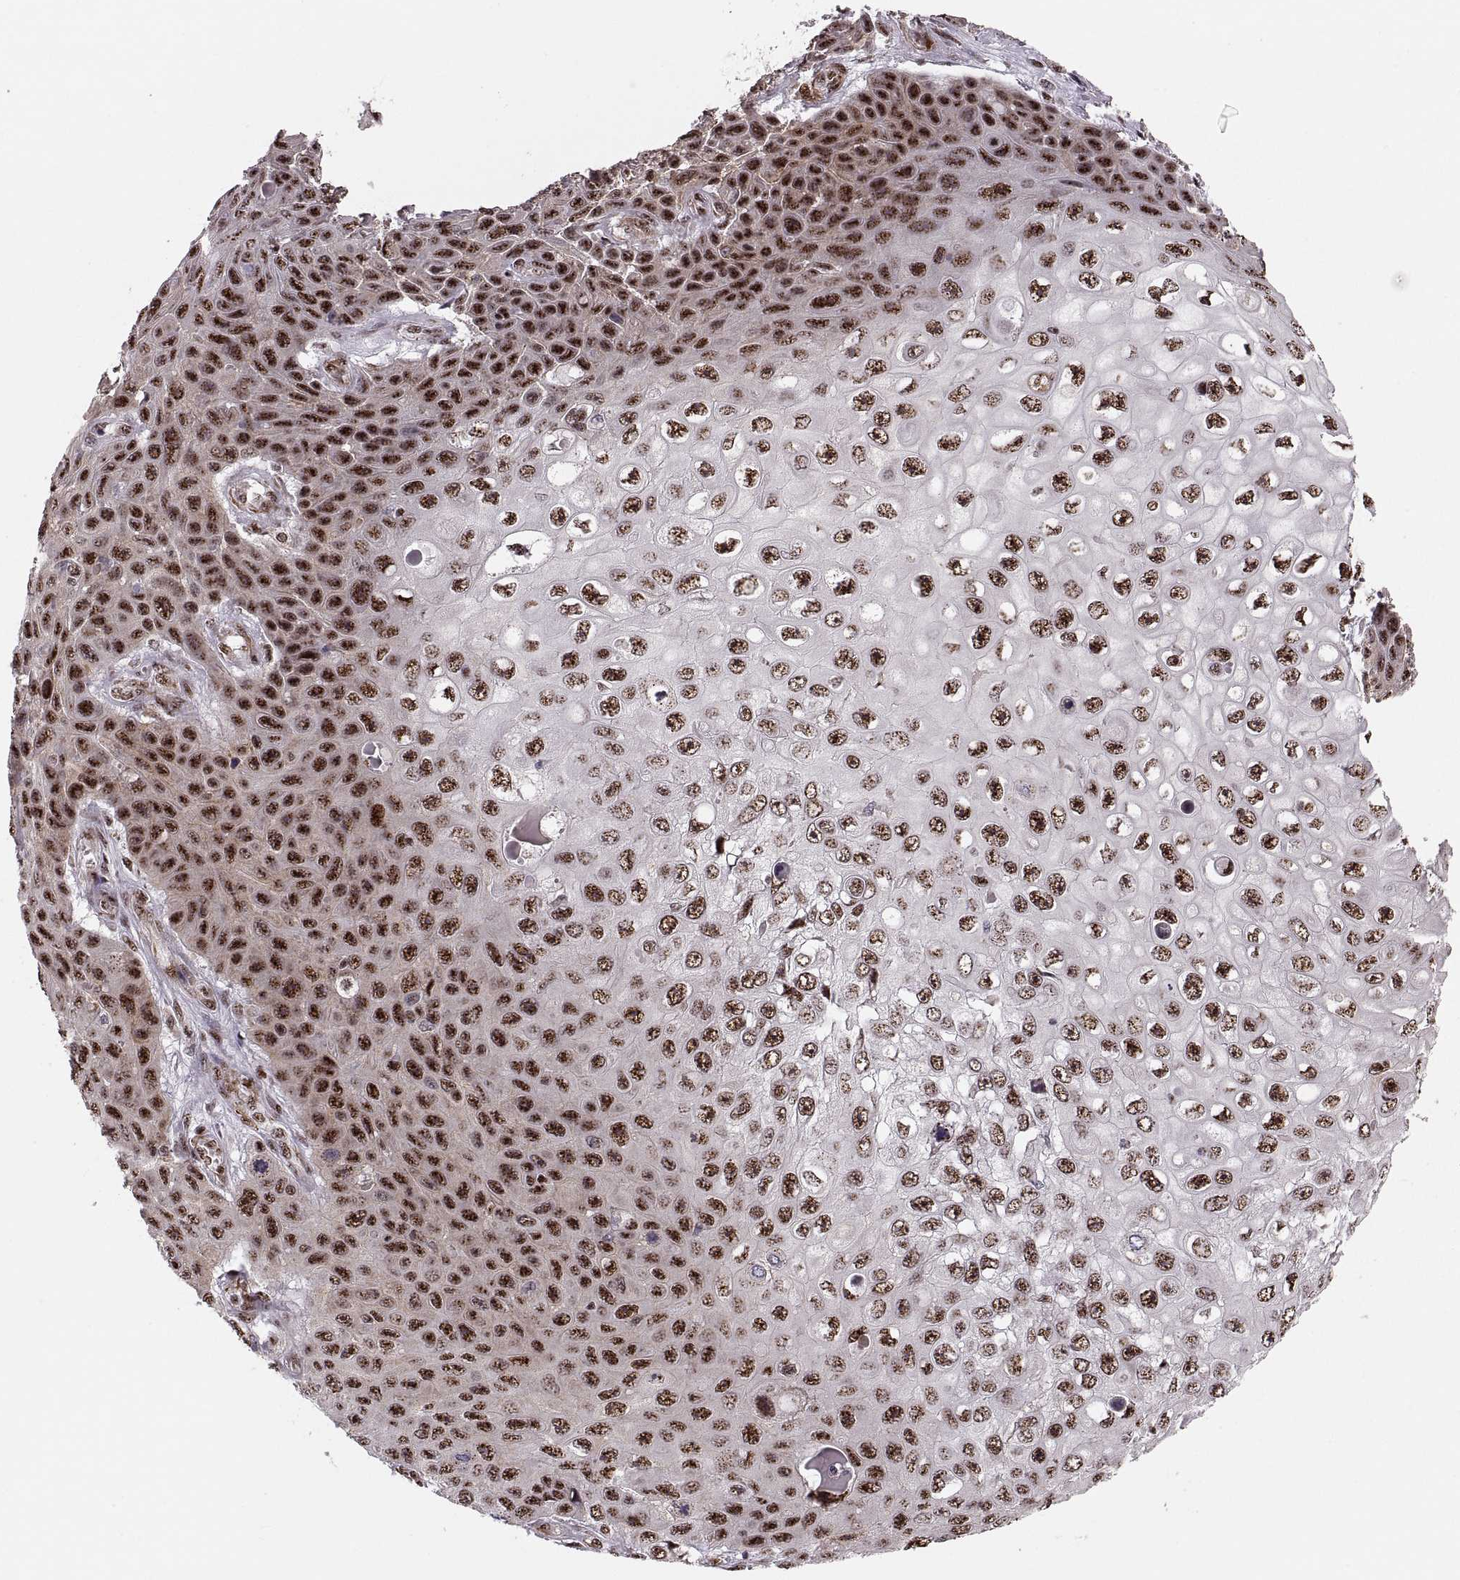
{"staining": {"intensity": "strong", "quantity": ">75%", "location": "nuclear"}, "tissue": "skin cancer", "cell_type": "Tumor cells", "image_type": "cancer", "snomed": [{"axis": "morphology", "description": "Squamous cell carcinoma, NOS"}, {"axis": "topography", "description": "Skin"}], "caption": "IHC image of neoplastic tissue: skin squamous cell carcinoma stained using IHC exhibits high levels of strong protein expression localized specifically in the nuclear of tumor cells, appearing as a nuclear brown color.", "gene": "ZCCHC17", "patient": {"sex": "male", "age": 82}}